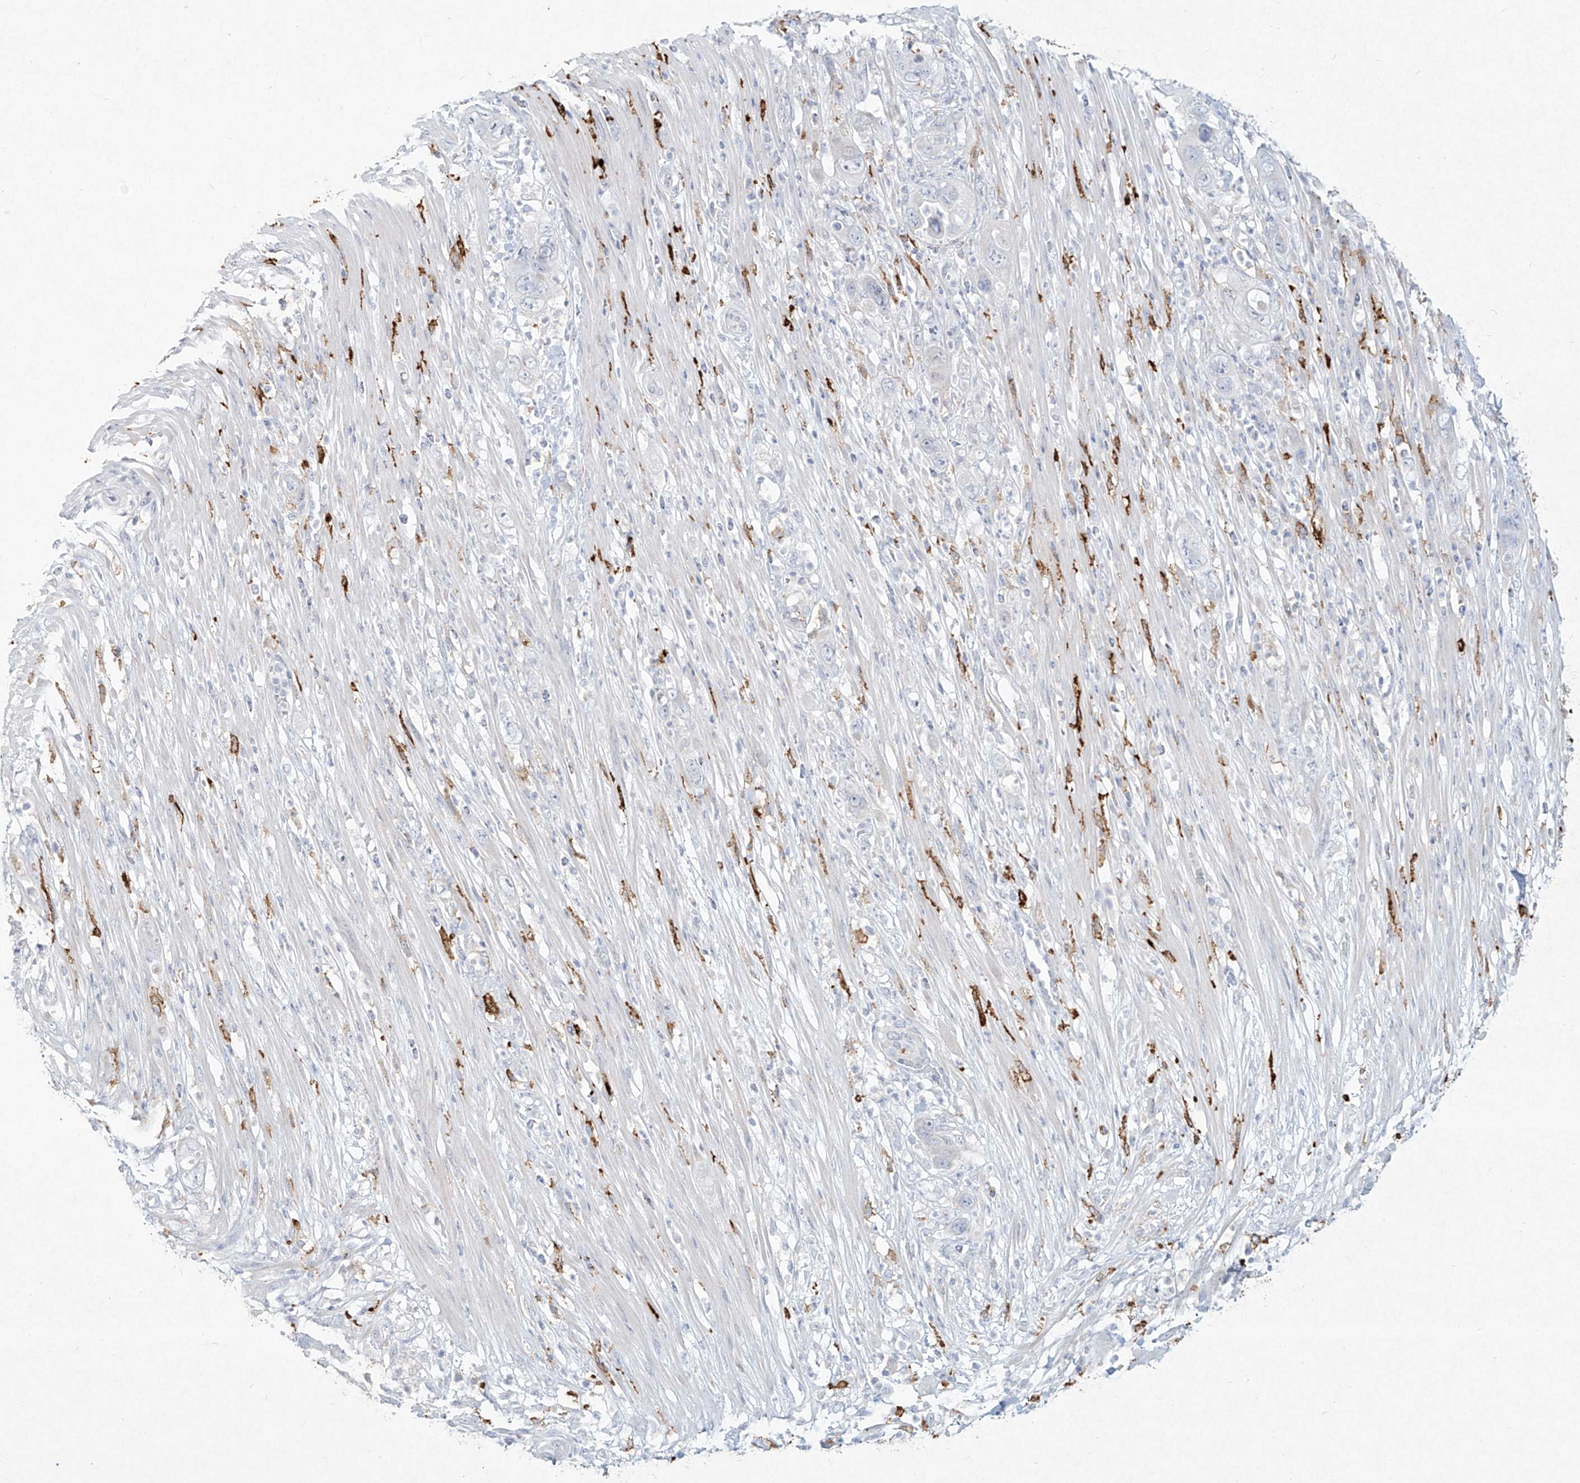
{"staining": {"intensity": "negative", "quantity": "none", "location": "none"}, "tissue": "pancreatic cancer", "cell_type": "Tumor cells", "image_type": "cancer", "snomed": [{"axis": "morphology", "description": "Adenocarcinoma, NOS"}, {"axis": "topography", "description": "Pancreas"}], "caption": "The histopathology image shows no staining of tumor cells in pancreatic cancer (adenocarcinoma). The staining is performed using DAB brown chromogen with nuclei counter-stained in using hematoxylin.", "gene": "CD209", "patient": {"sex": "female", "age": 71}}